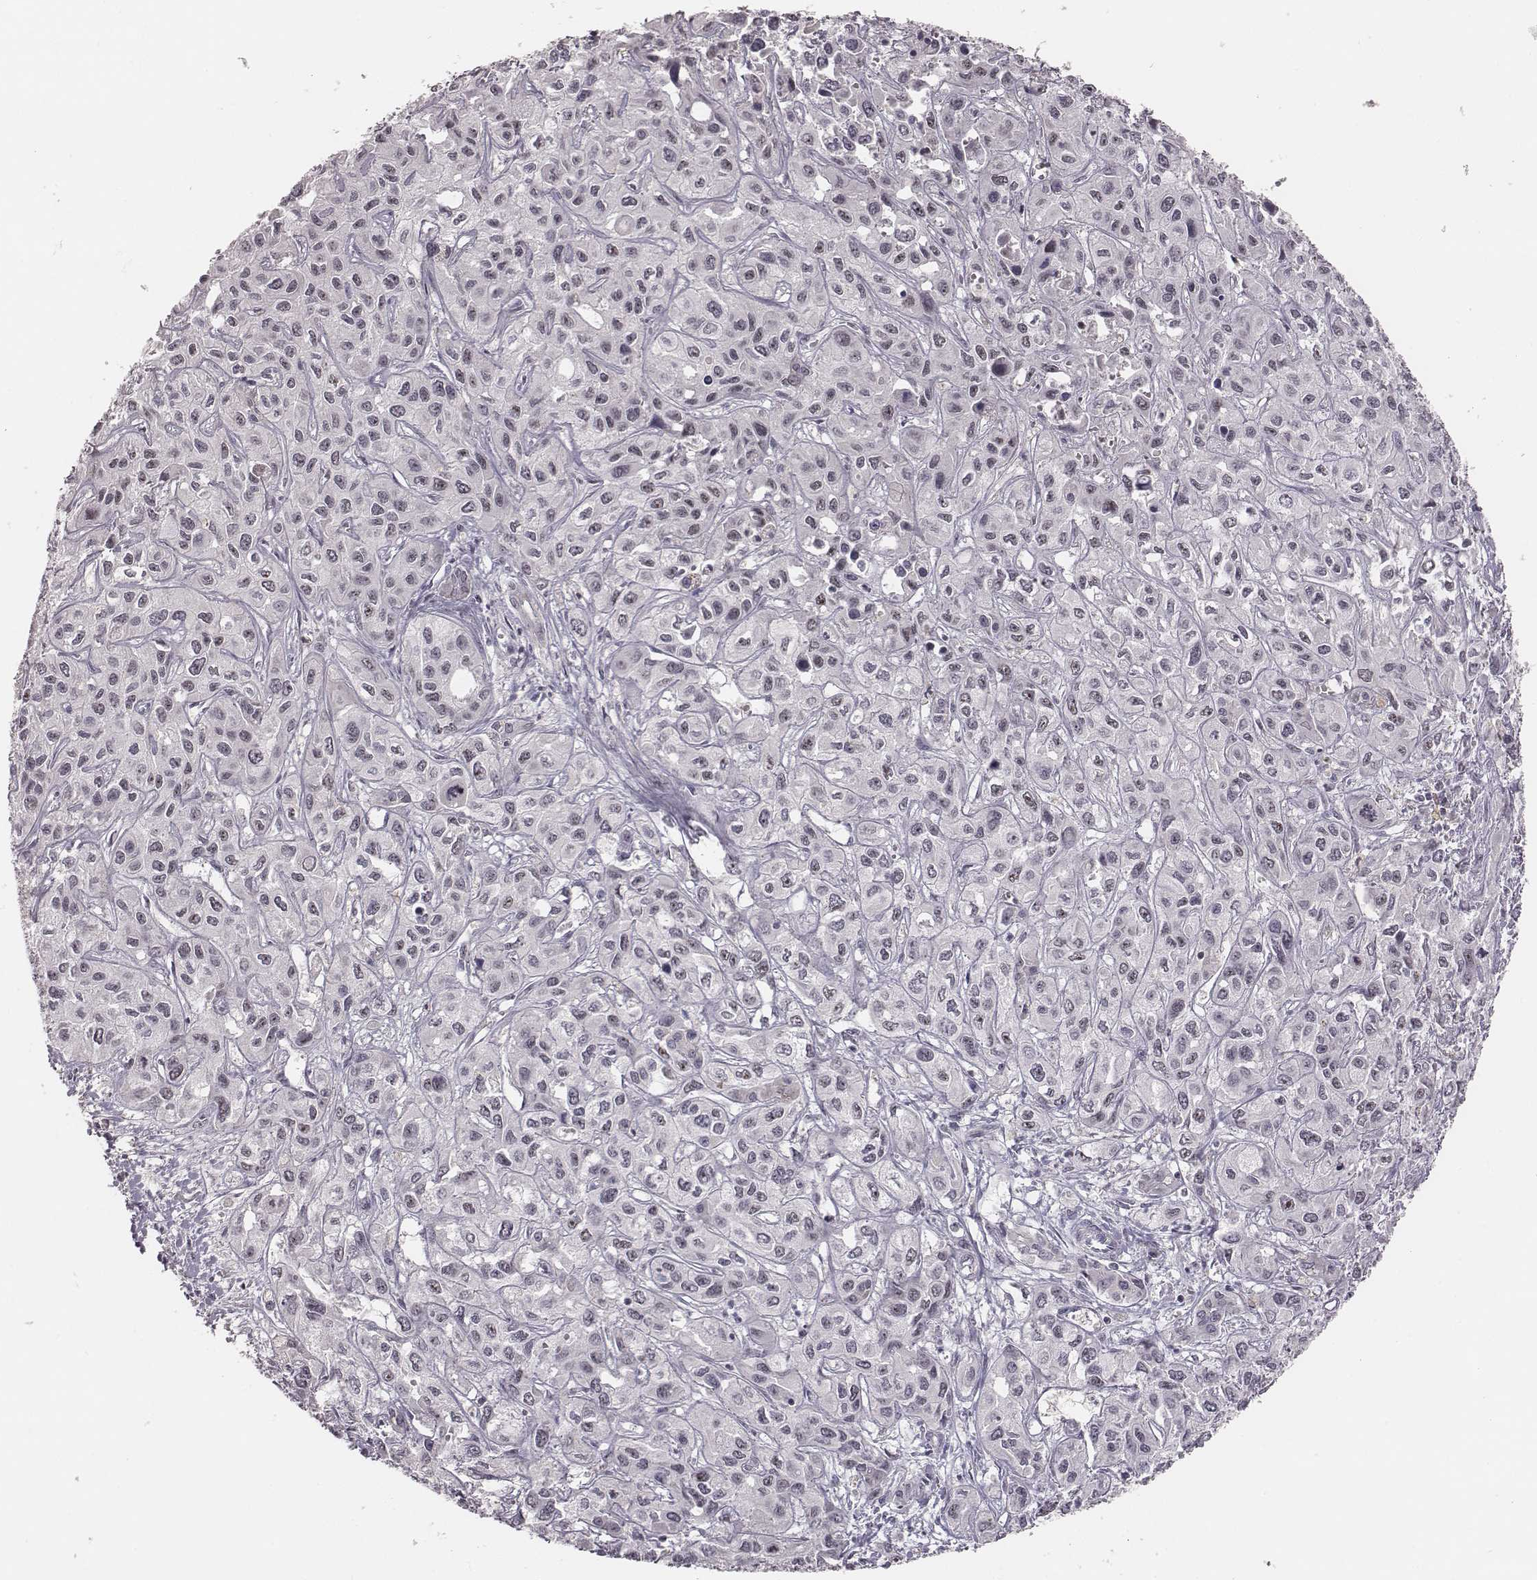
{"staining": {"intensity": "negative", "quantity": "none", "location": "none"}, "tissue": "liver cancer", "cell_type": "Tumor cells", "image_type": "cancer", "snomed": [{"axis": "morphology", "description": "Cholangiocarcinoma"}, {"axis": "topography", "description": "Liver"}], "caption": "This is an IHC image of liver cholangiocarcinoma. There is no expression in tumor cells.", "gene": "NIFK", "patient": {"sex": "female", "age": 66}}